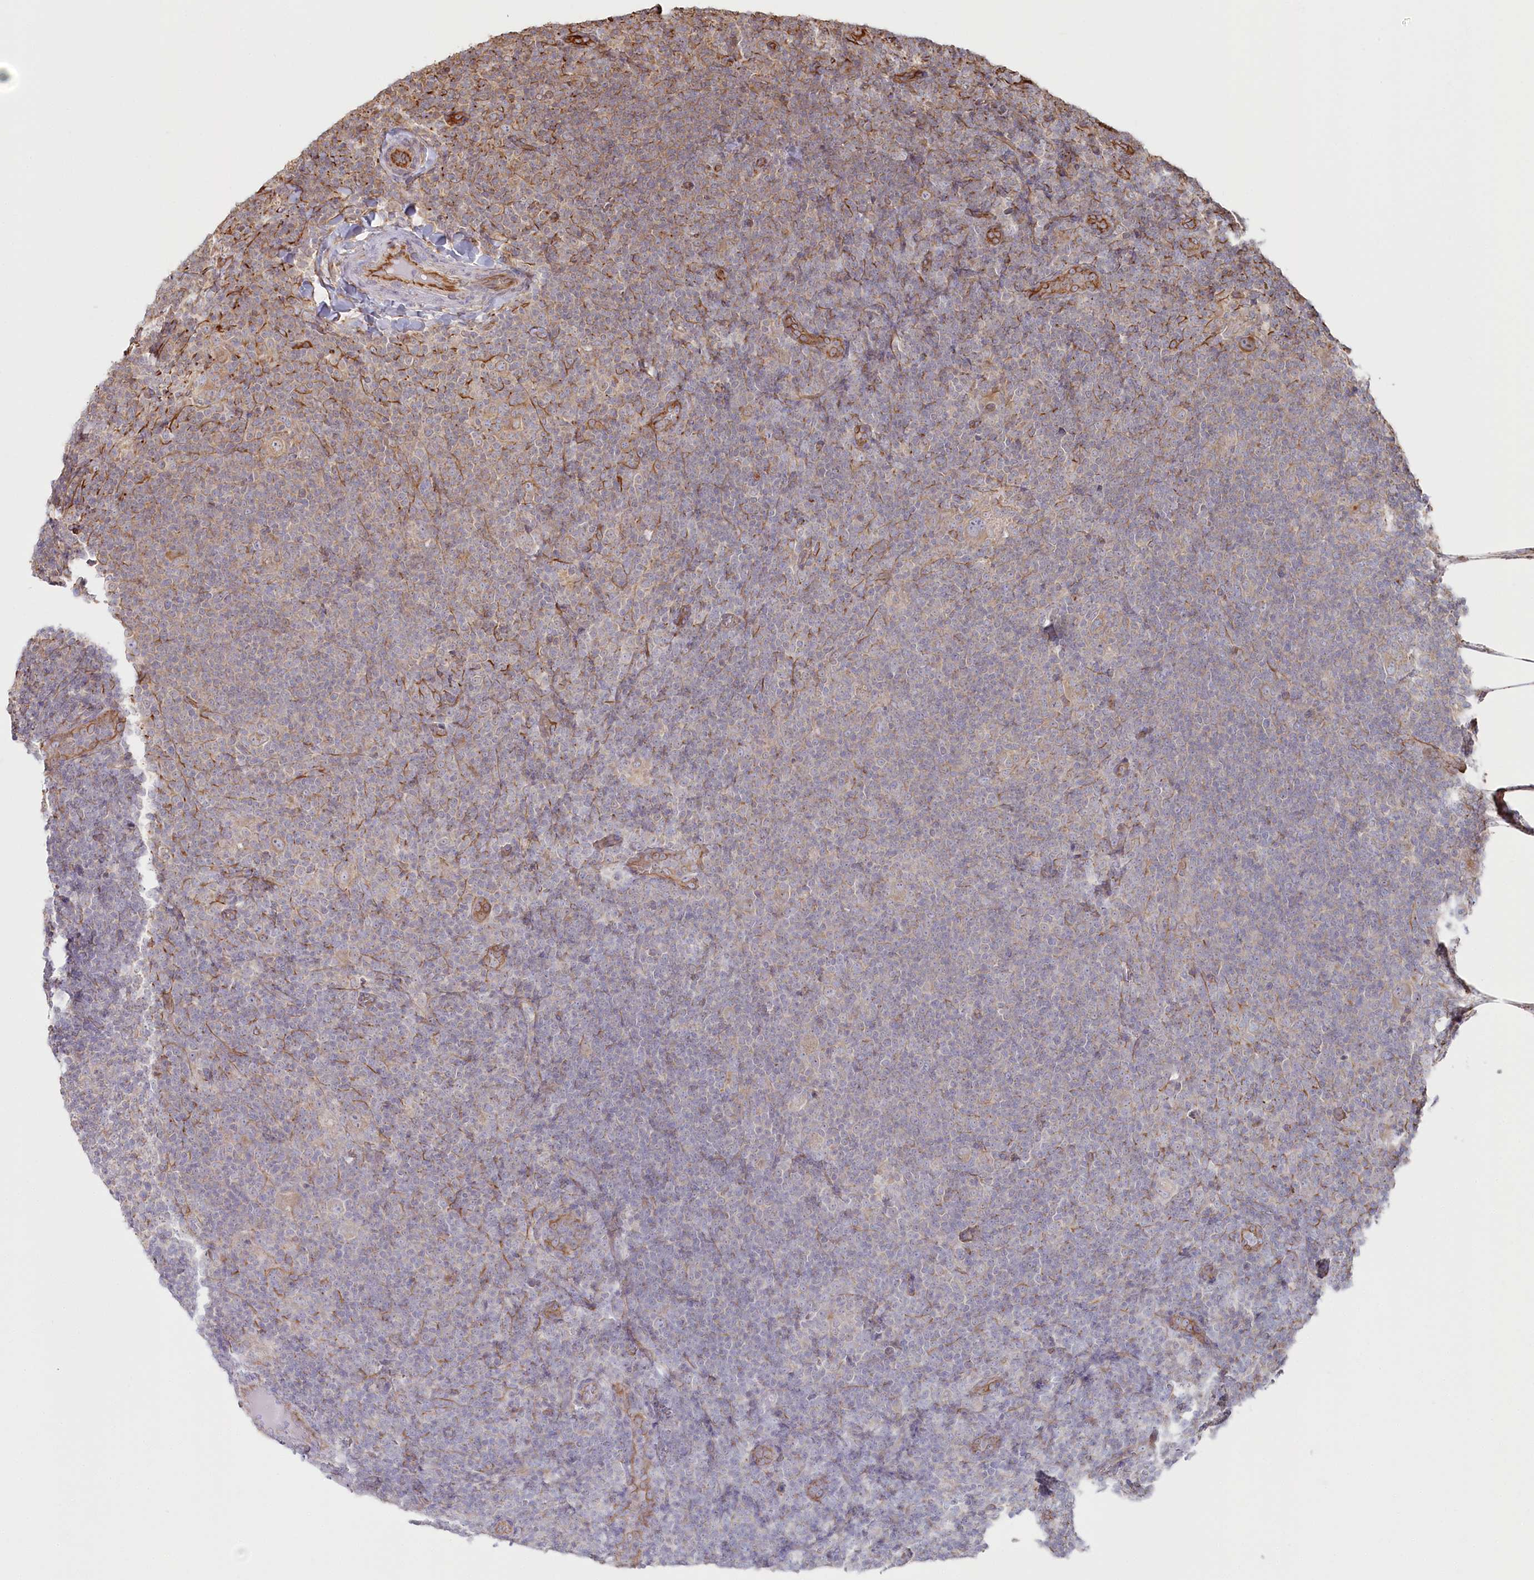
{"staining": {"intensity": "moderate", "quantity": "25%-75%", "location": "cytoplasmic/membranous"}, "tissue": "lymphoma", "cell_type": "Tumor cells", "image_type": "cancer", "snomed": [{"axis": "morphology", "description": "Hodgkin's disease, NOS"}, {"axis": "topography", "description": "Lymph node"}], "caption": "An image of human Hodgkin's disease stained for a protein demonstrates moderate cytoplasmic/membranous brown staining in tumor cells.", "gene": "TTC1", "patient": {"sex": "female", "age": 57}}